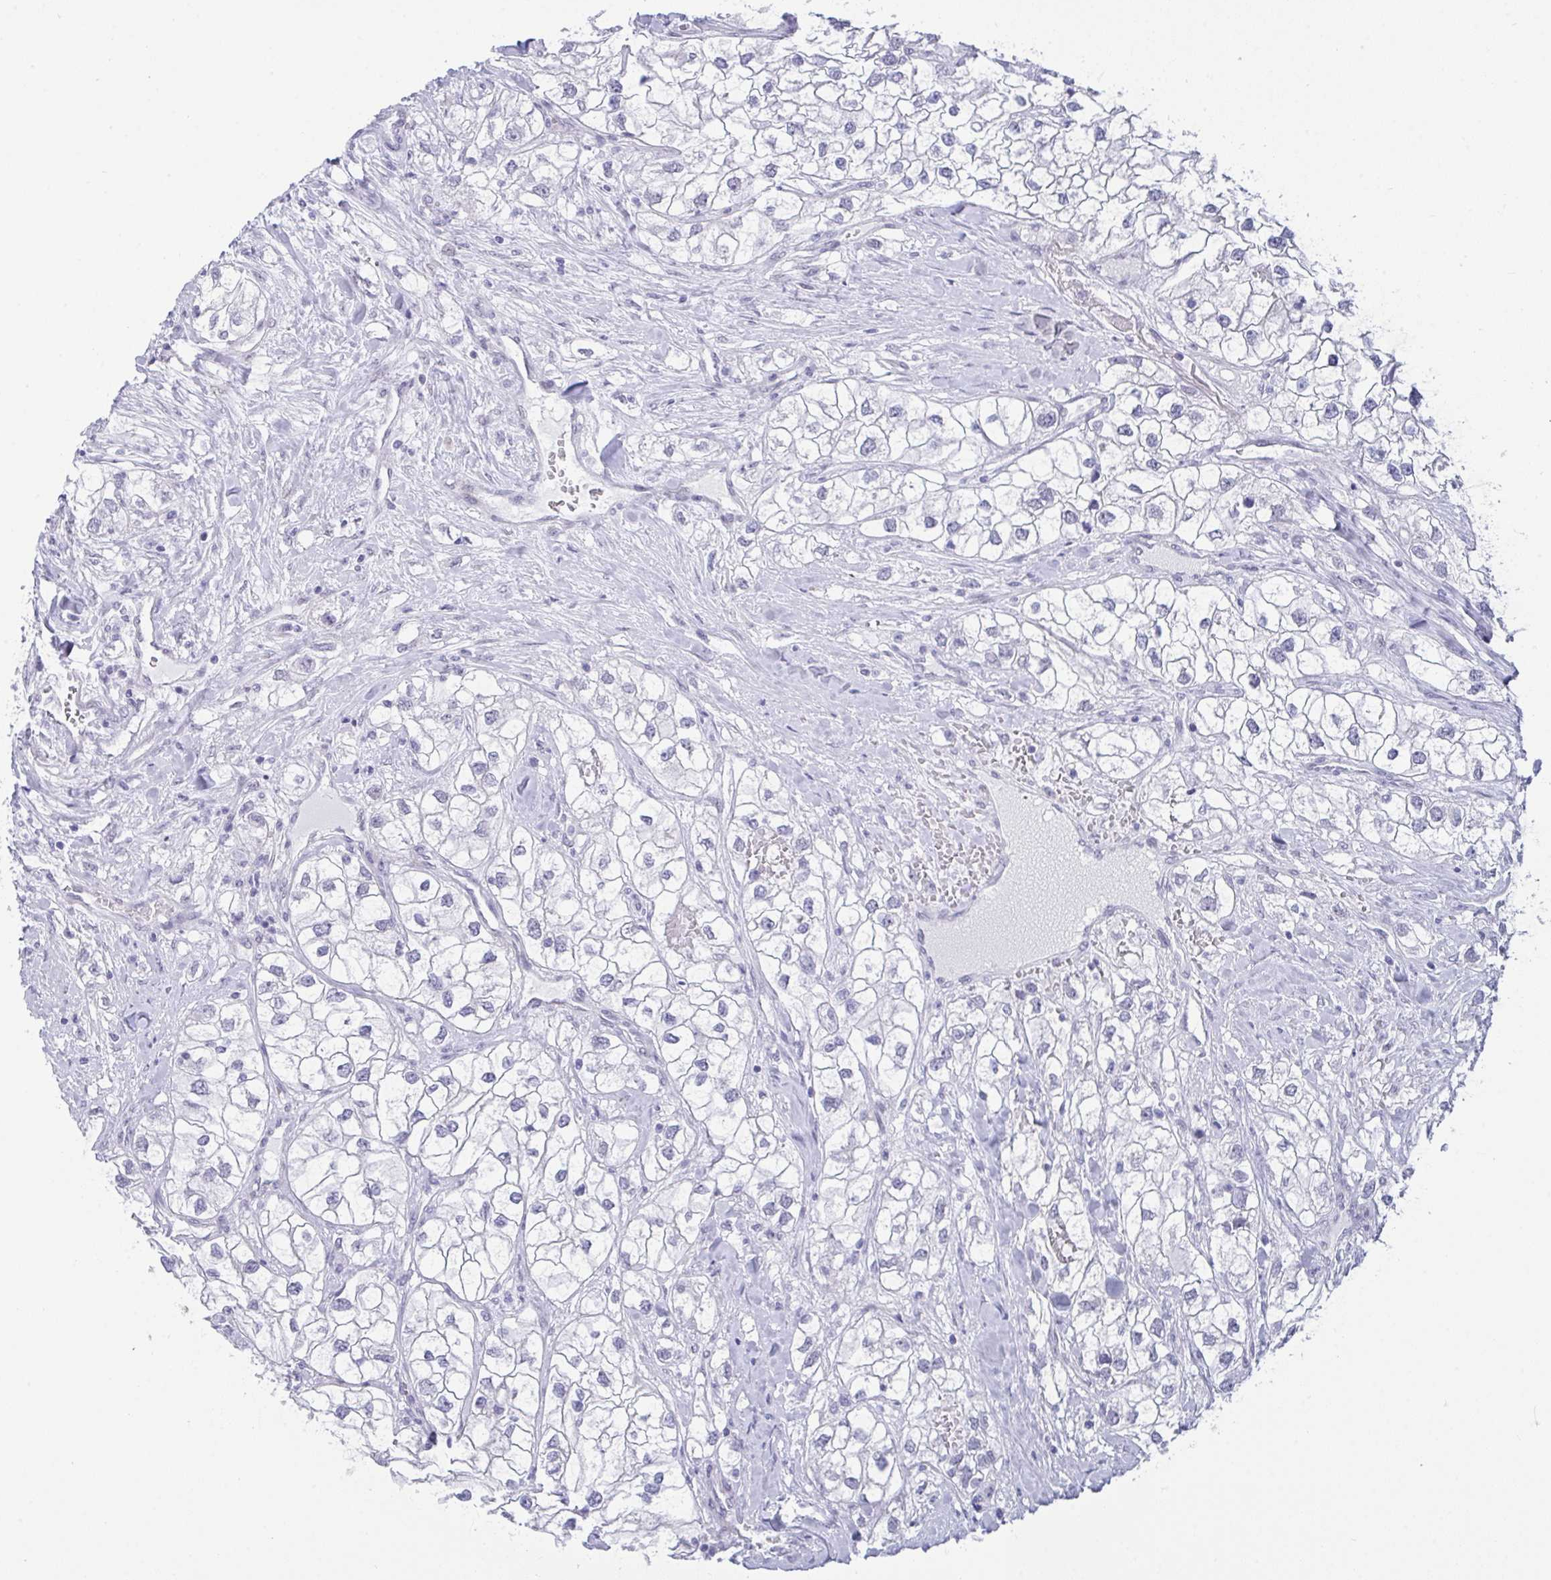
{"staining": {"intensity": "negative", "quantity": "none", "location": "none"}, "tissue": "renal cancer", "cell_type": "Tumor cells", "image_type": "cancer", "snomed": [{"axis": "morphology", "description": "Adenocarcinoma, NOS"}, {"axis": "topography", "description": "Kidney"}], "caption": "Micrograph shows no significant protein expression in tumor cells of adenocarcinoma (renal).", "gene": "FBXL22", "patient": {"sex": "male", "age": 59}}